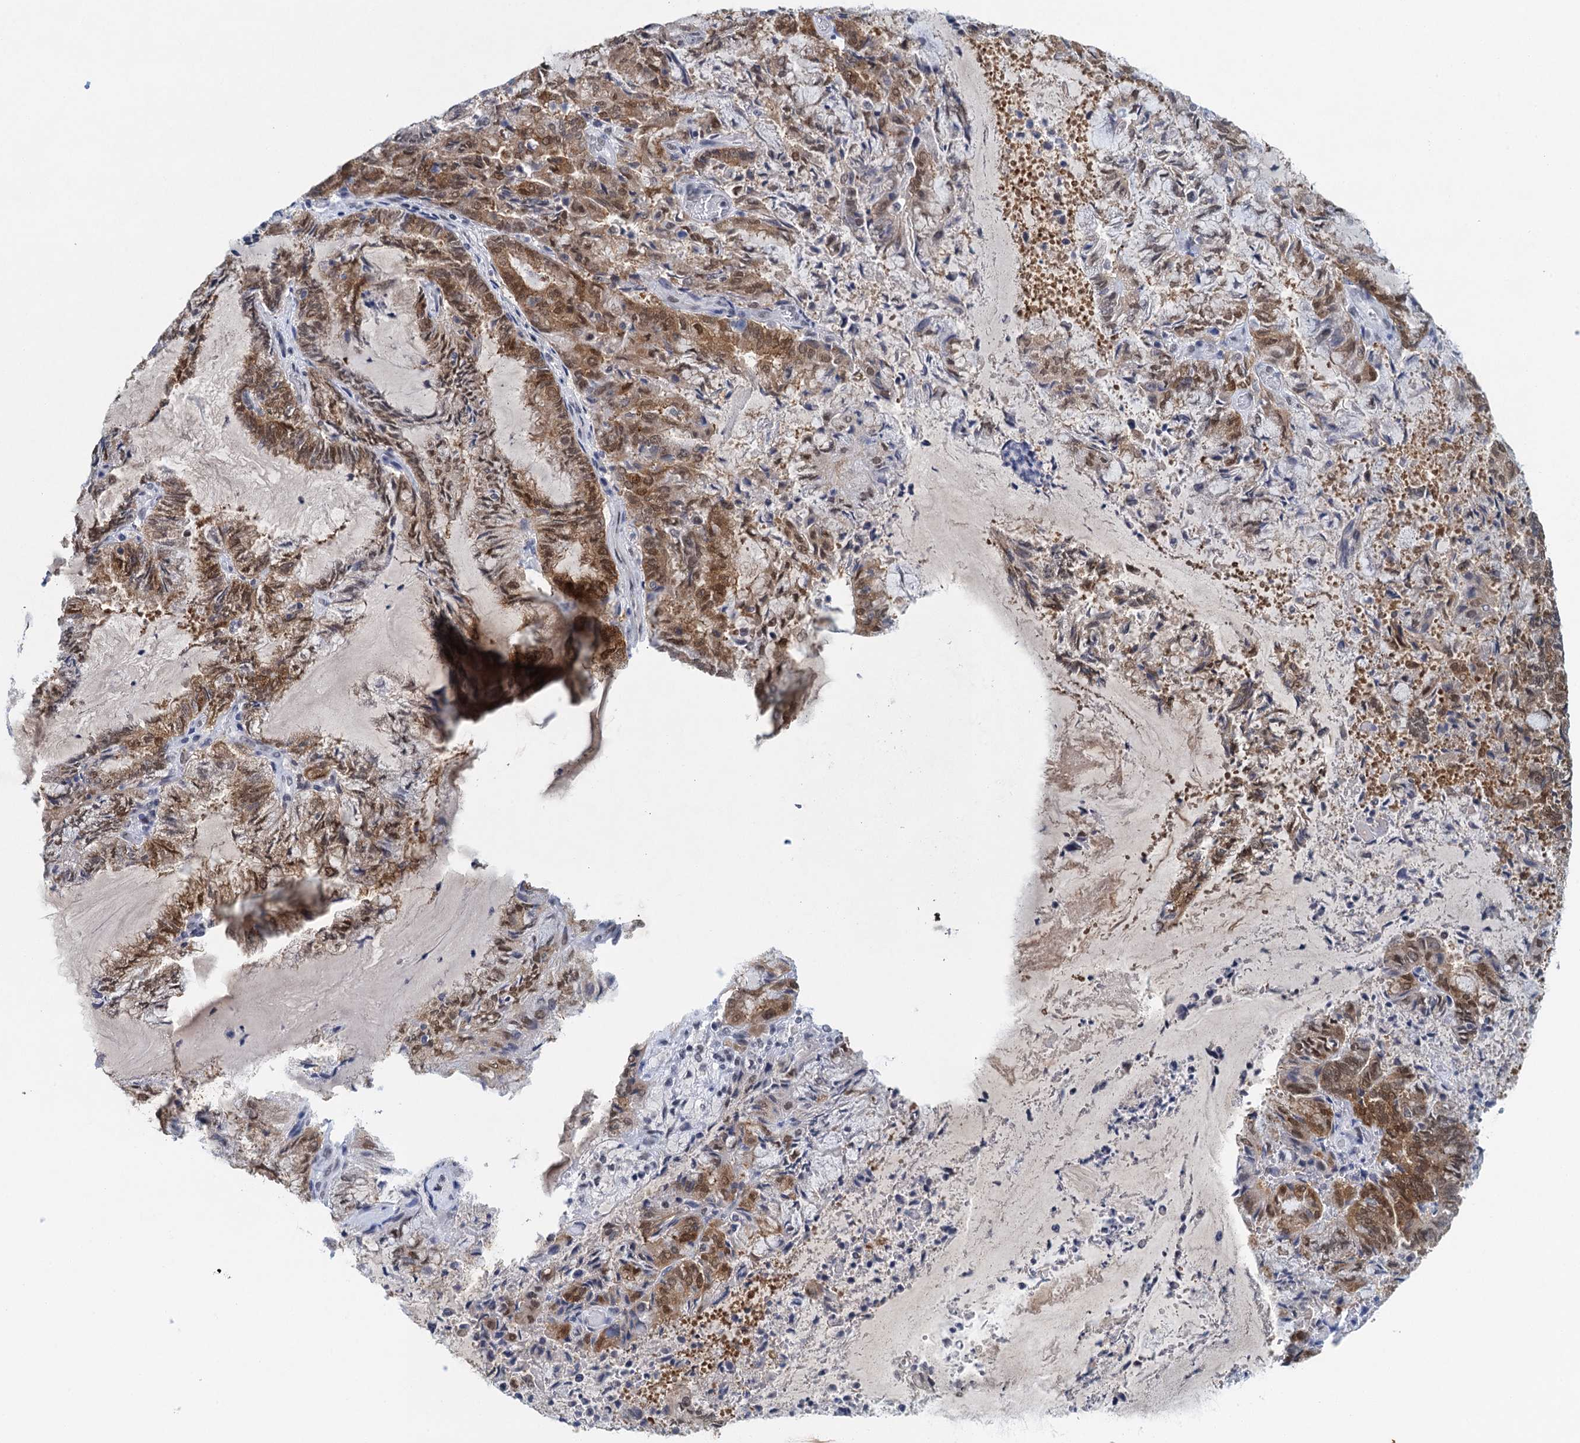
{"staining": {"intensity": "moderate", "quantity": ">75%", "location": "cytoplasmic/membranous,nuclear"}, "tissue": "endometrial cancer", "cell_type": "Tumor cells", "image_type": "cancer", "snomed": [{"axis": "morphology", "description": "Adenocarcinoma, NOS"}, {"axis": "topography", "description": "Endometrium"}], "caption": "IHC histopathology image of neoplastic tissue: human adenocarcinoma (endometrial) stained using IHC displays medium levels of moderate protein expression localized specifically in the cytoplasmic/membranous and nuclear of tumor cells, appearing as a cytoplasmic/membranous and nuclear brown color.", "gene": "EPS8L1", "patient": {"sex": "female", "age": 80}}